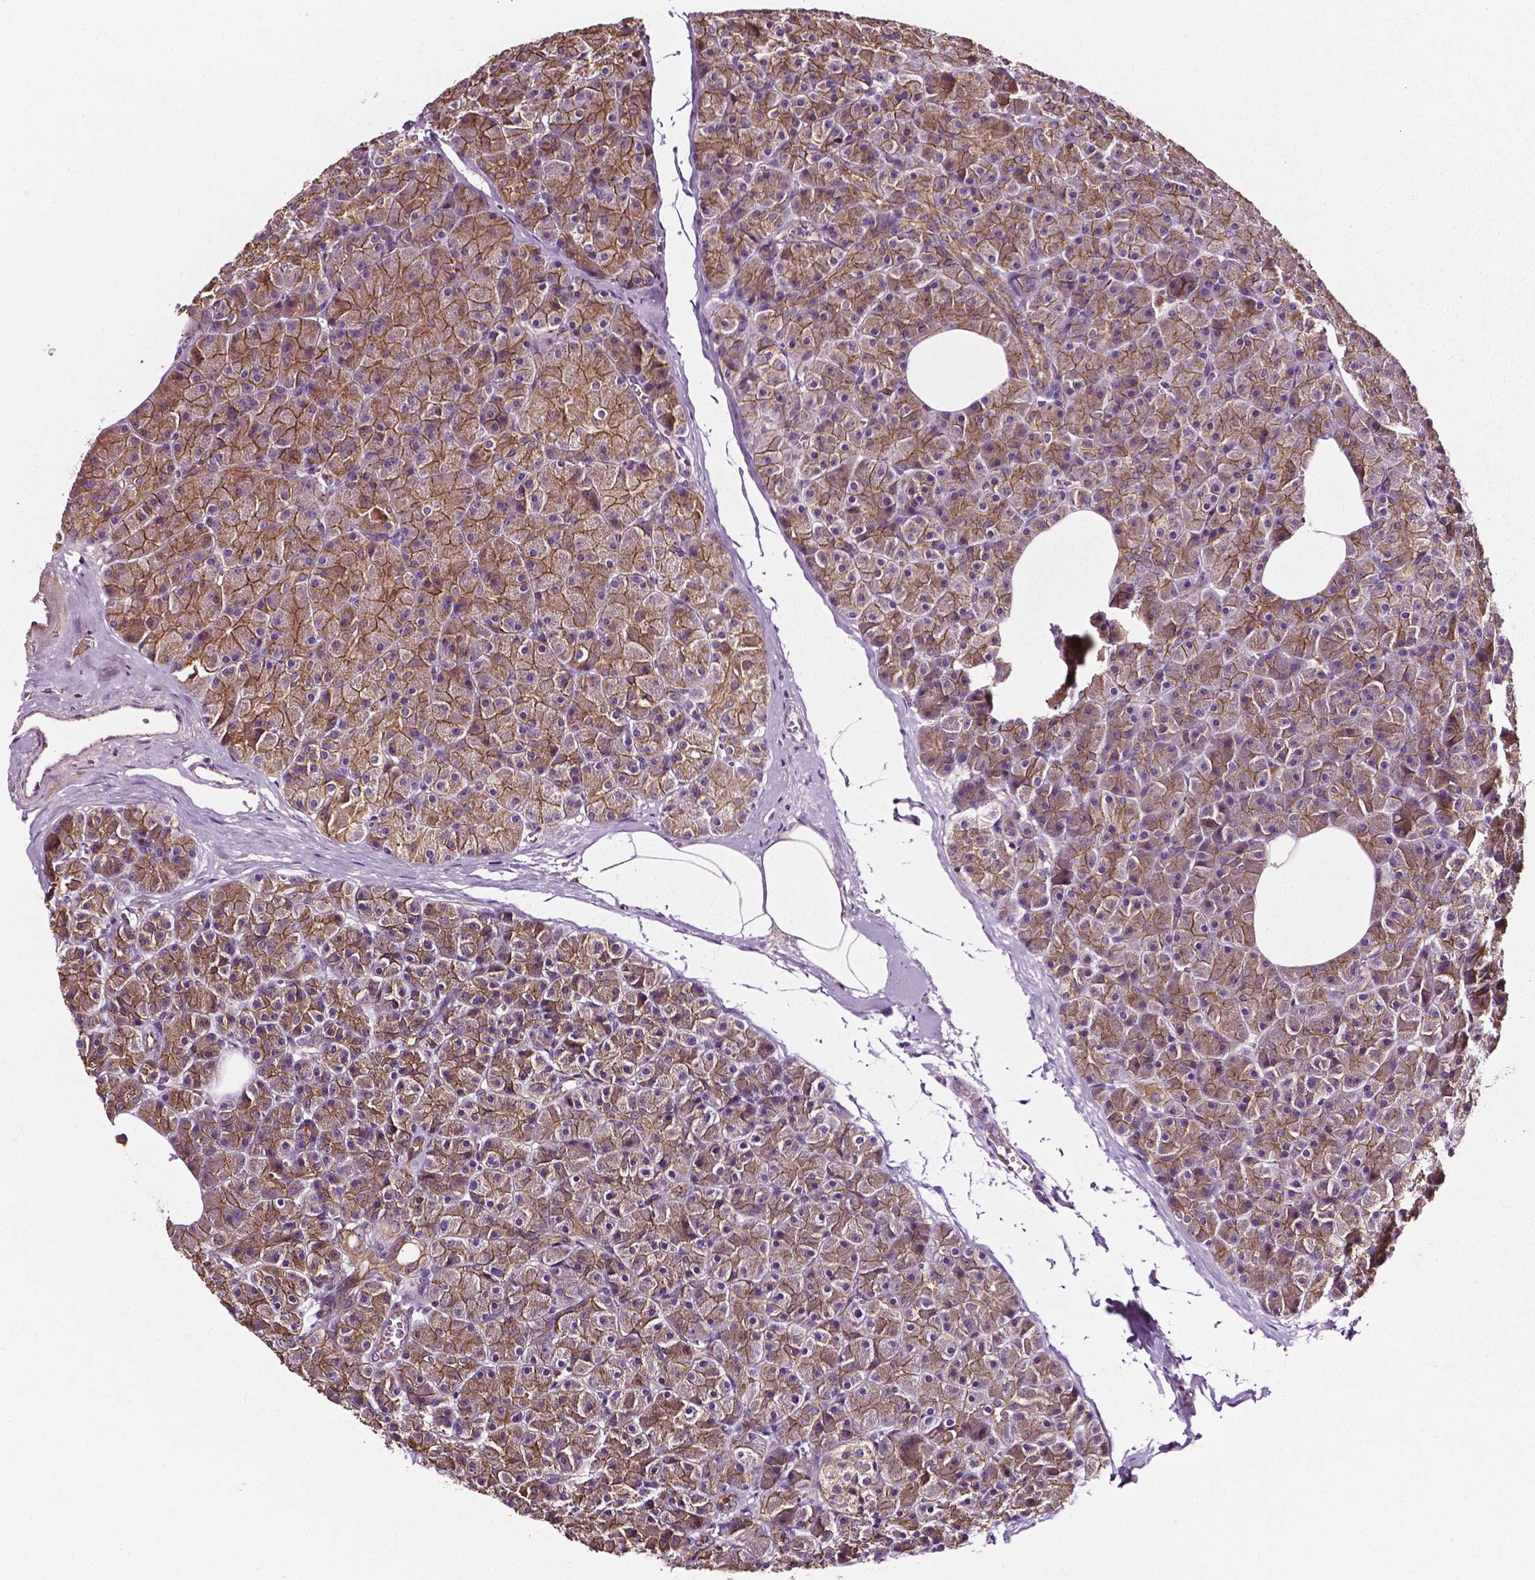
{"staining": {"intensity": "moderate", "quantity": ">75%", "location": "cytoplasmic/membranous"}, "tissue": "pancreas", "cell_type": "Exocrine glandular cells", "image_type": "normal", "snomed": [{"axis": "morphology", "description": "Normal tissue, NOS"}, {"axis": "topography", "description": "Pancreas"}], "caption": "Exocrine glandular cells display medium levels of moderate cytoplasmic/membranous staining in about >75% of cells in normal pancreas.", "gene": "ATG16L1", "patient": {"sex": "female", "age": 45}}